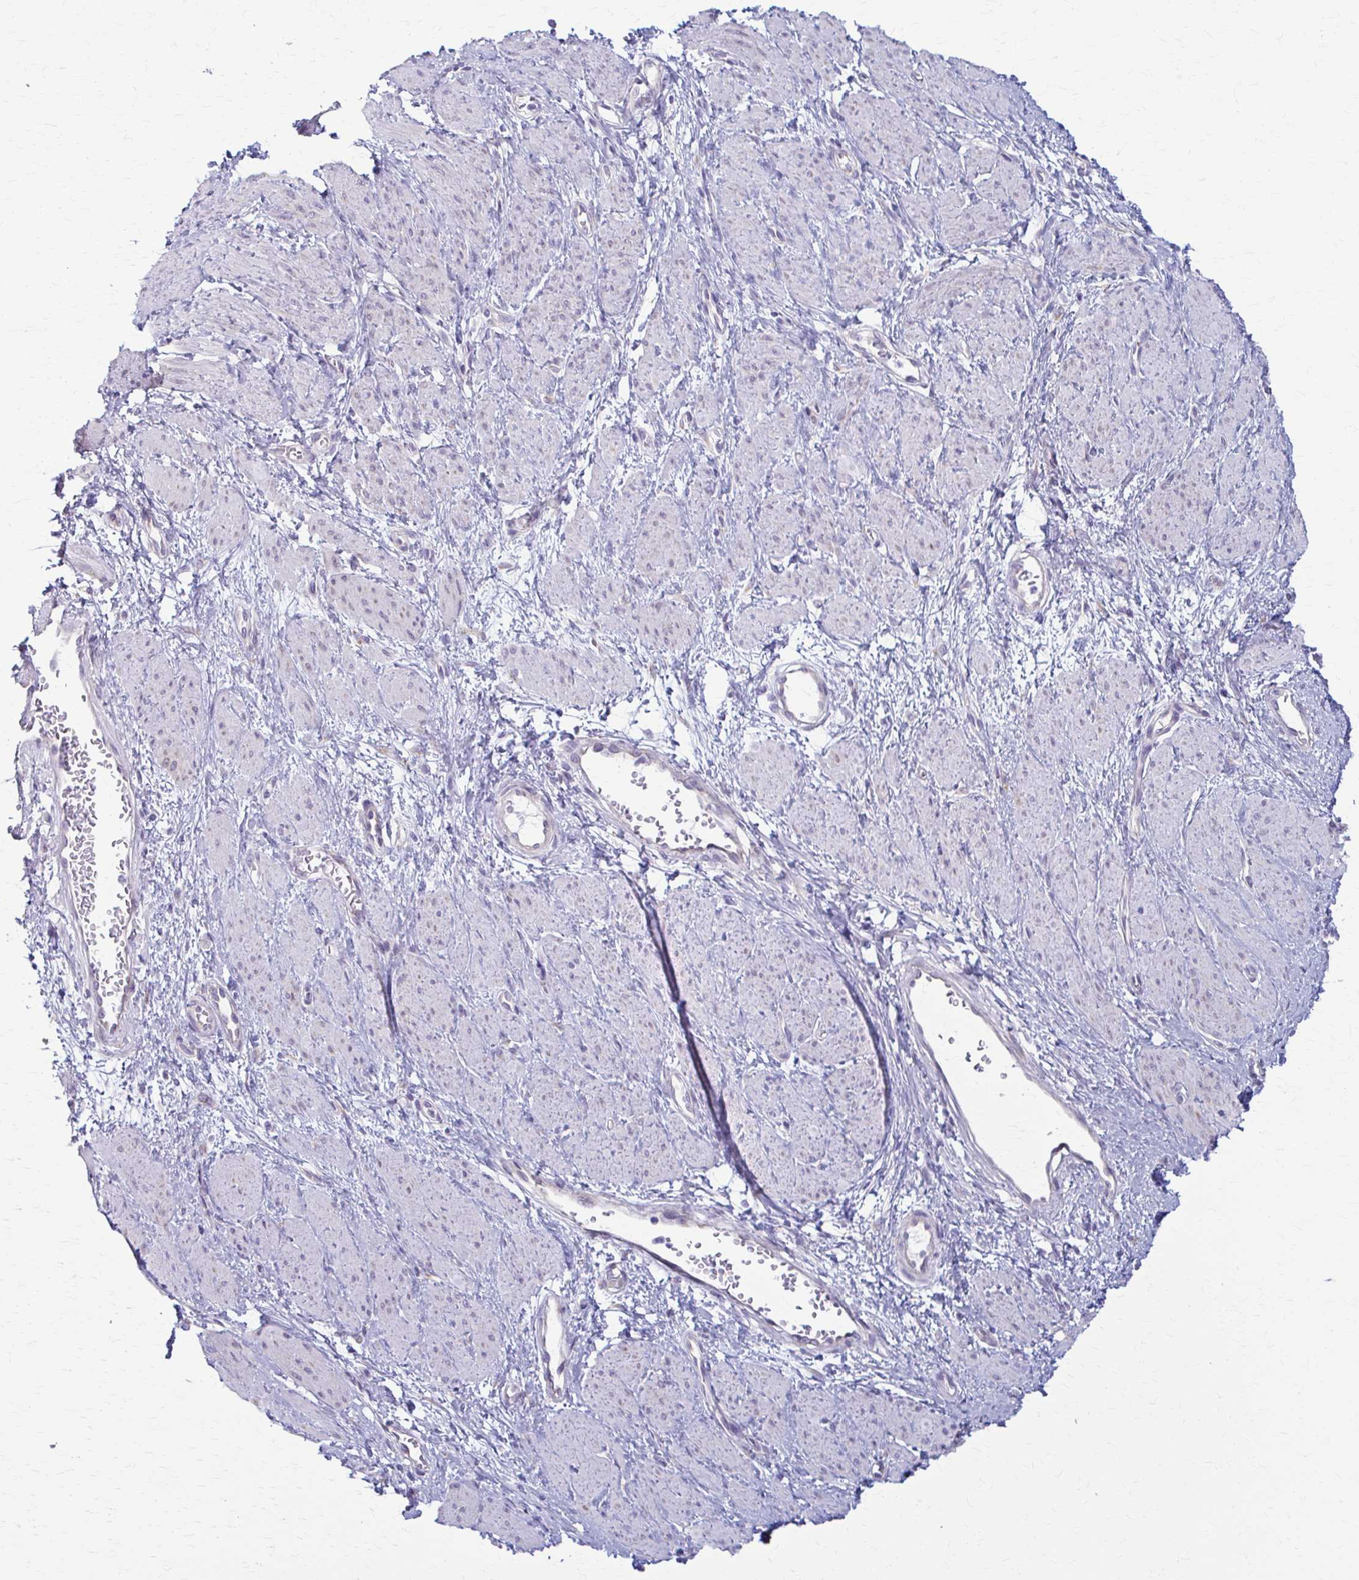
{"staining": {"intensity": "negative", "quantity": "none", "location": "none"}, "tissue": "smooth muscle", "cell_type": "Smooth muscle cells", "image_type": "normal", "snomed": [{"axis": "morphology", "description": "Normal tissue, NOS"}, {"axis": "topography", "description": "Smooth muscle"}, {"axis": "topography", "description": "Uterus"}], "caption": "The IHC micrograph has no significant positivity in smooth muscle cells of smooth muscle.", "gene": "PRKRA", "patient": {"sex": "female", "age": 39}}